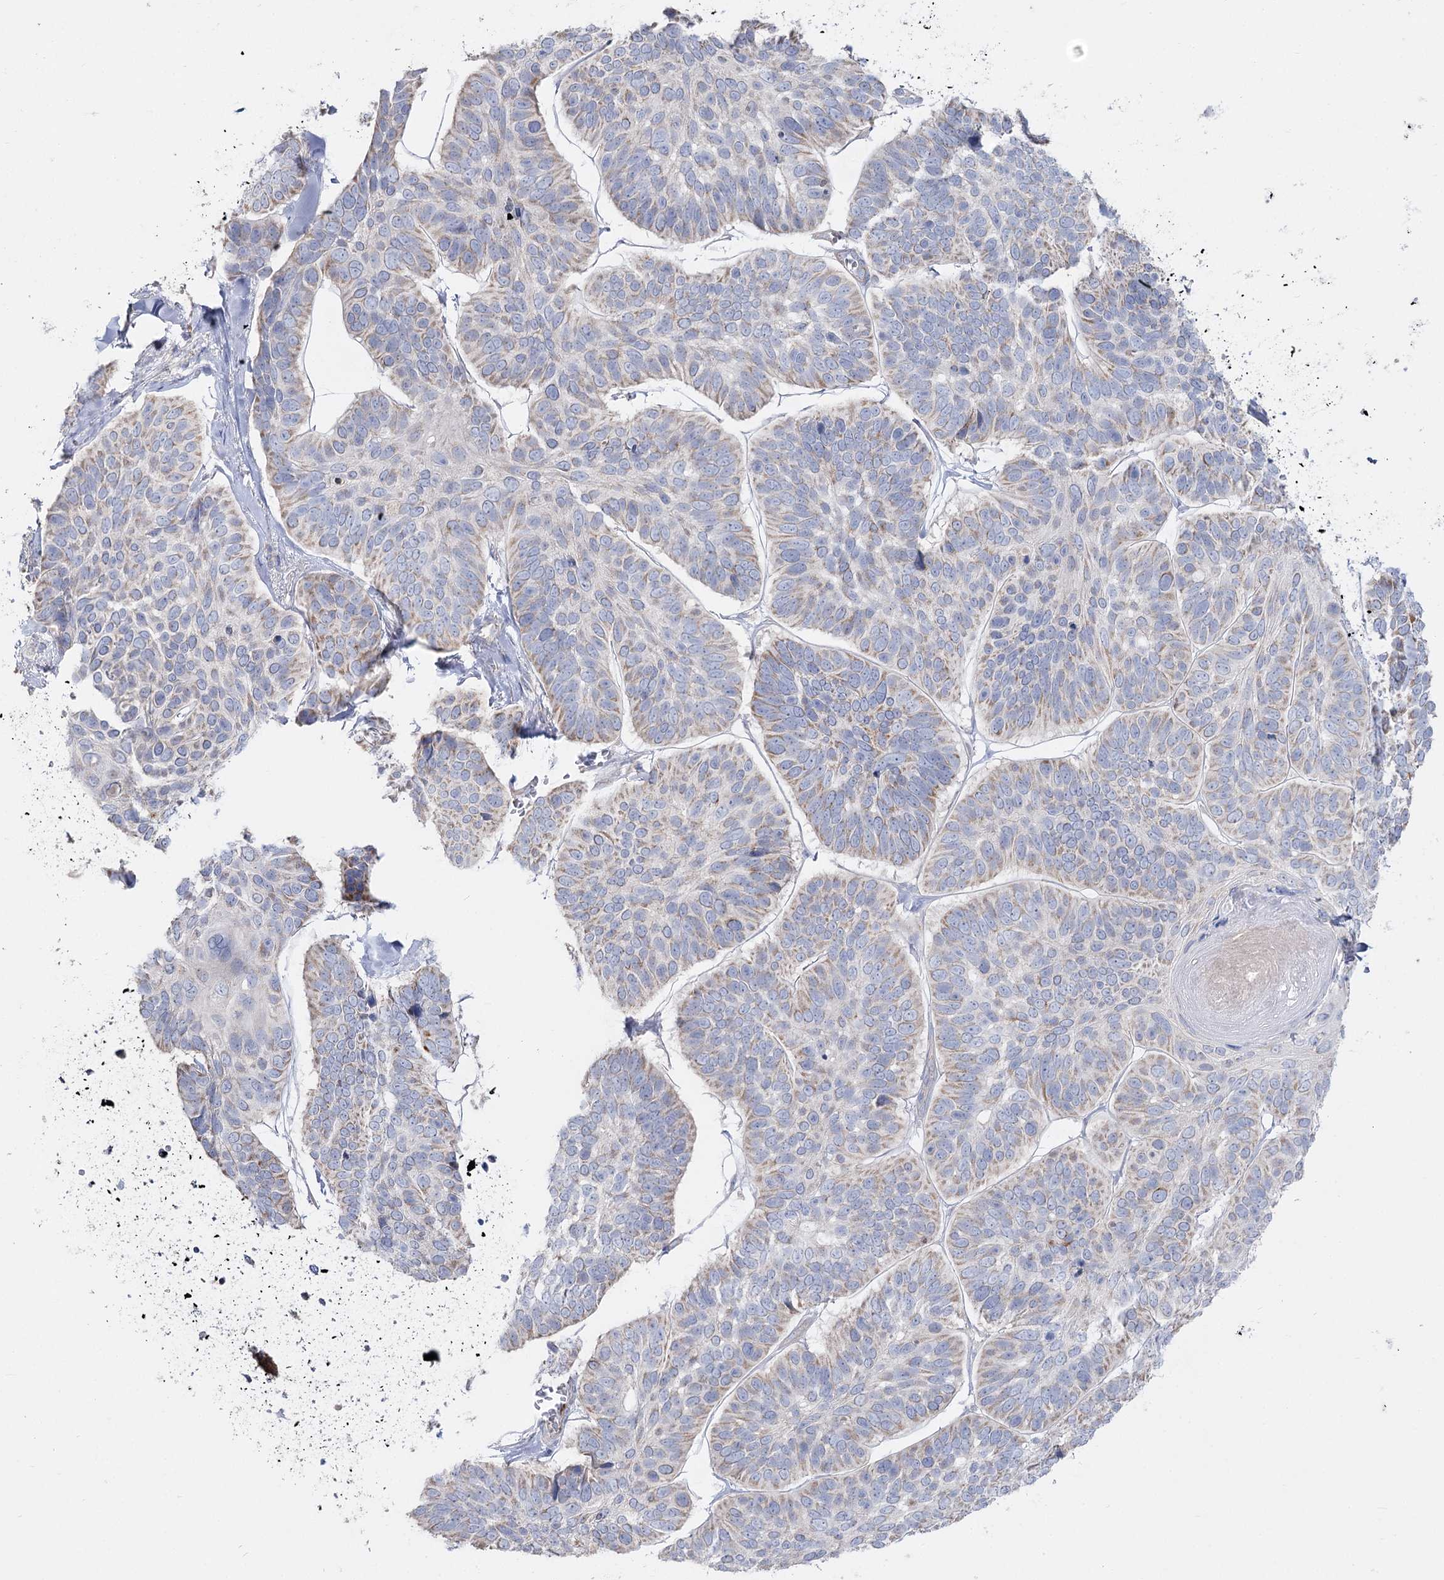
{"staining": {"intensity": "weak", "quantity": "25%-75%", "location": "cytoplasmic/membranous"}, "tissue": "skin cancer", "cell_type": "Tumor cells", "image_type": "cancer", "snomed": [{"axis": "morphology", "description": "Basal cell carcinoma"}, {"axis": "topography", "description": "Skin"}], "caption": "The micrograph displays staining of skin basal cell carcinoma, revealing weak cytoplasmic/membranous protein positivity (brown color) within tumor cells.", "gene": "TMEM187", "patient": {"sex": "male", "age": 62}}